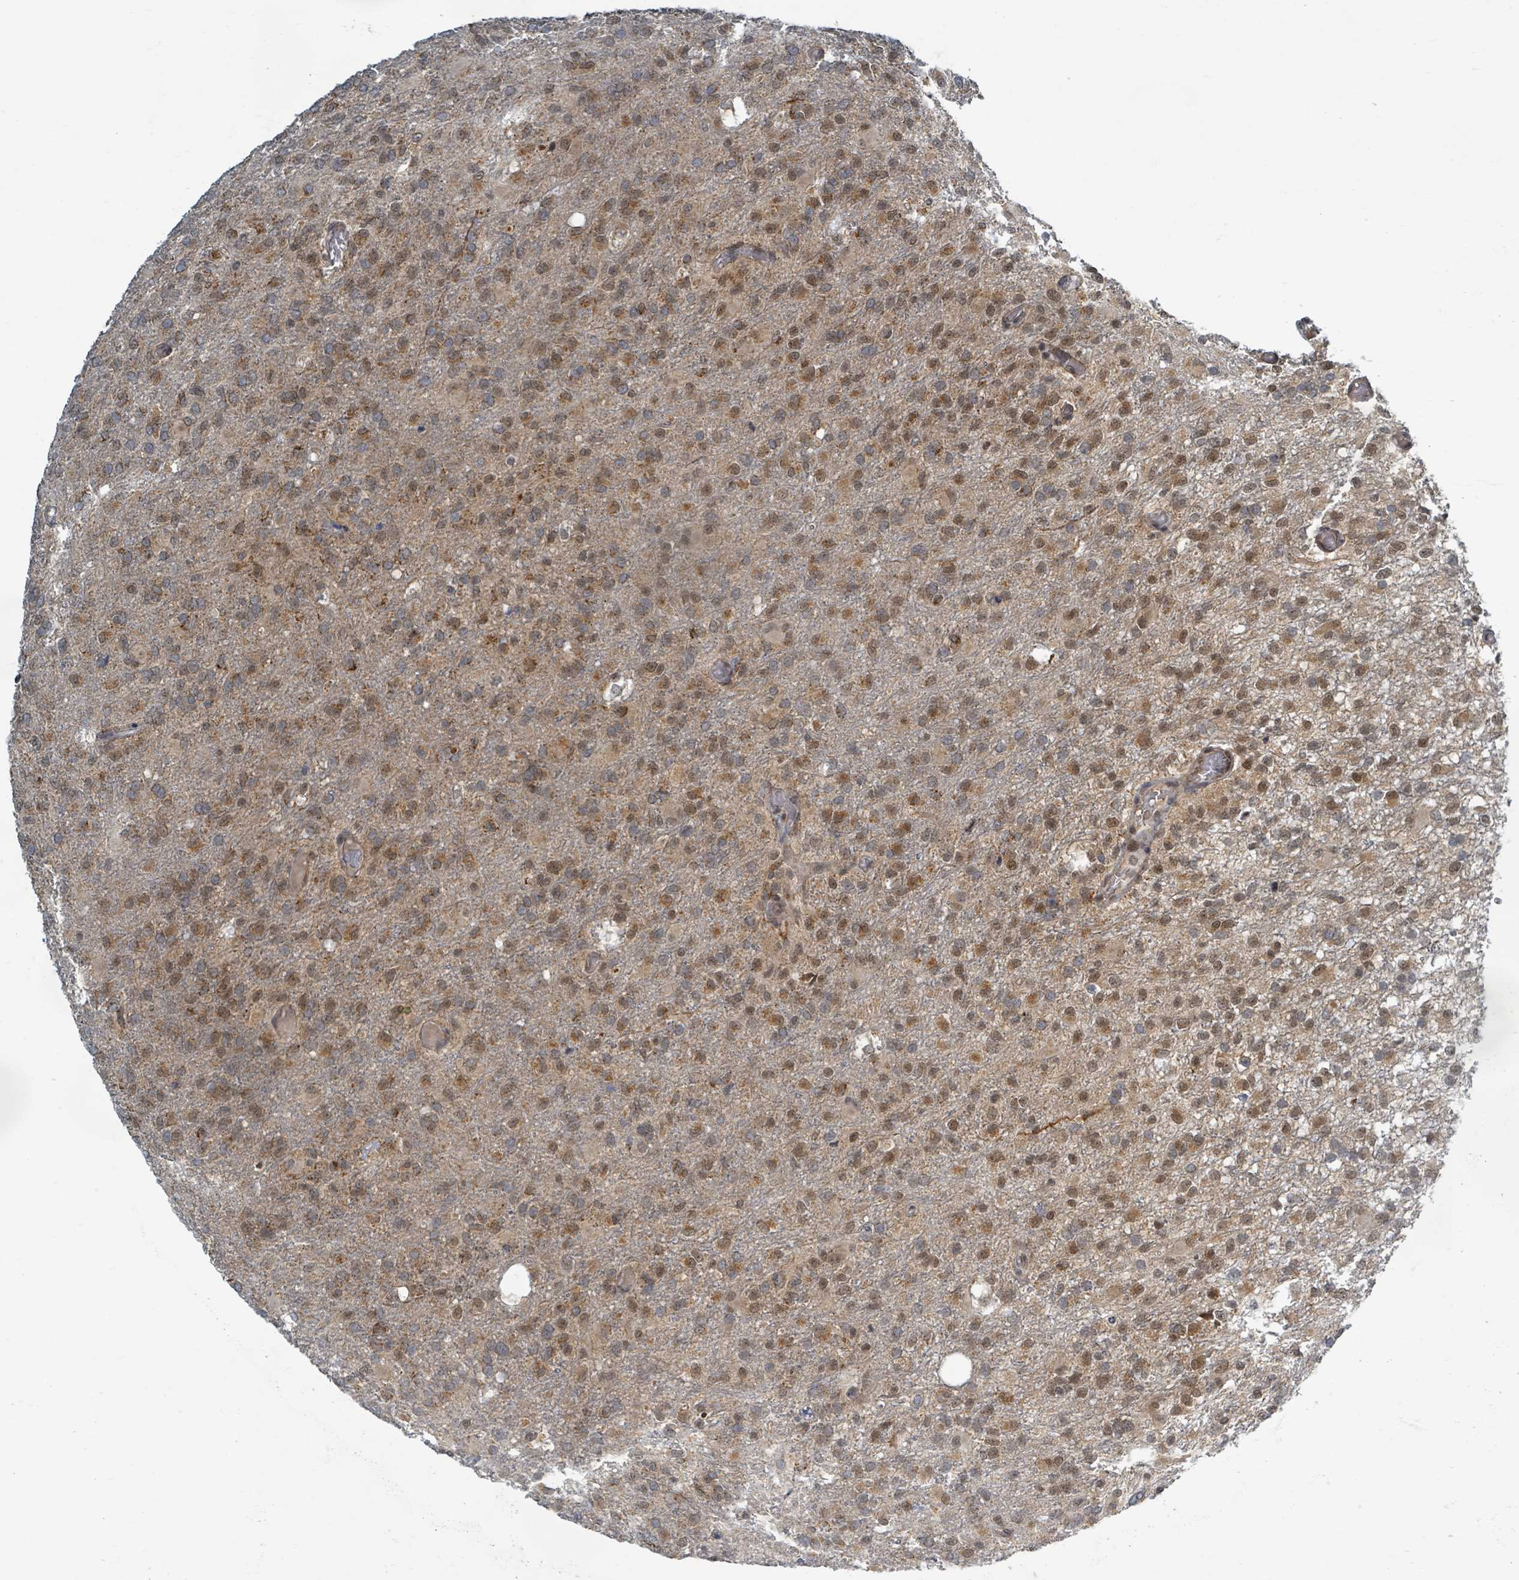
{"staining": {"intensity": "moderate", "quantity": ">75%", "location": "cytoplasmic/membranous,nuclear"}, "tissue": "glioma", "cell_type": "Tumor cells", "image_type": "cancer", "snomed": [{"axis": "morphology", "description": "Glioma, malignant, High grade"}, {"axis": "topography", "description": "Brain"}], "caption": "Moderate cytoplasmic/membranous and nuclear staining for a protein is present in about >75% of tumor cells of malignant glioma (high-grade) using IHC.", "gene": "INTS15", "patient": {"sex": "female", "age": 74}}